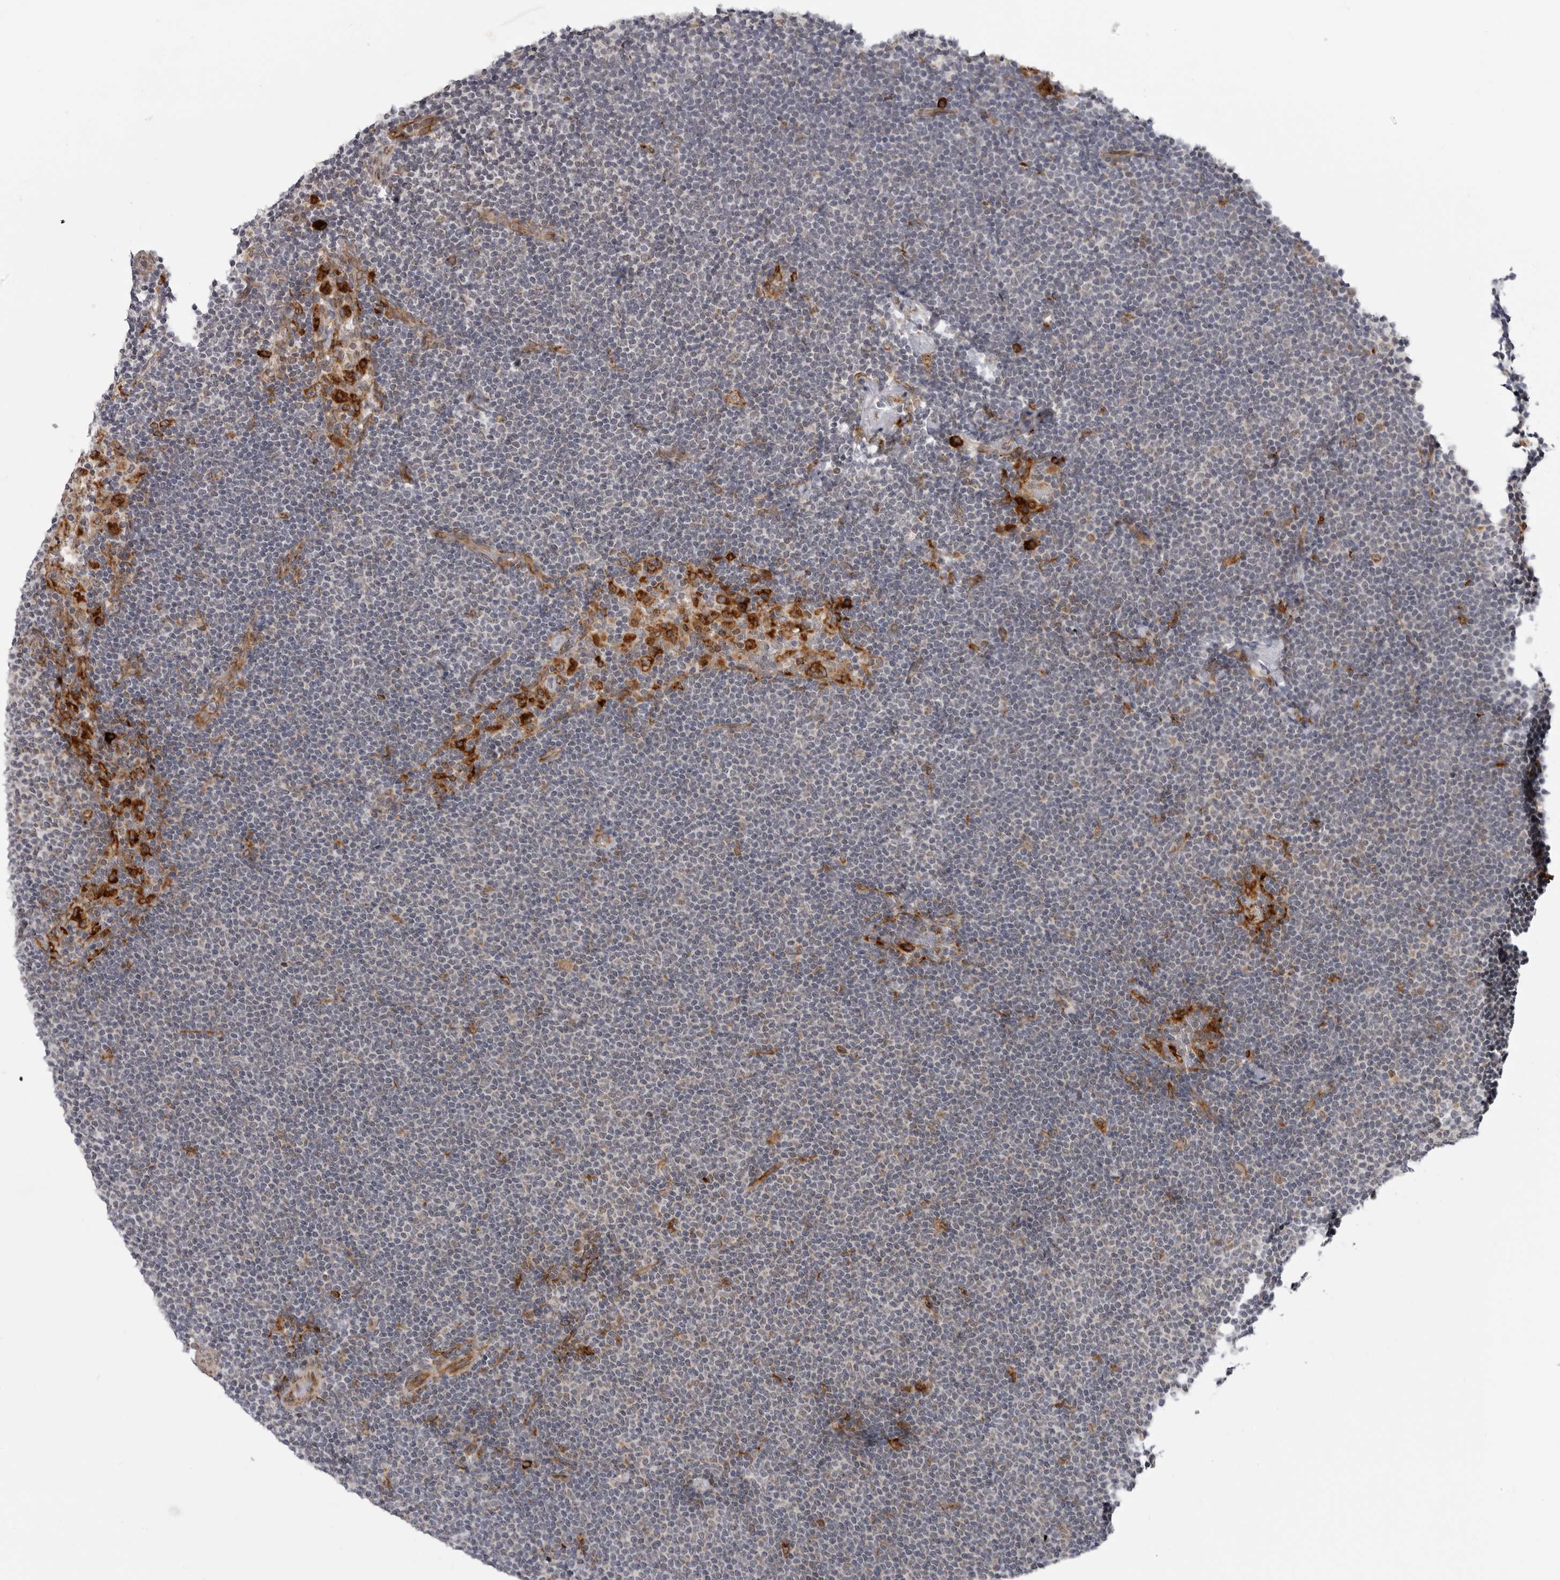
{"staining": {"intensity": "negative", "quantity": "none", "location": "none"}, "tissue": "lymphoma", "cell_type": "Tumor cells", "image_type": "cancer", "snomed": [{"axis": "morphology", "description": "Malignant lymphoma, non-Hodgkin's type, Low grade"}, {"axis": "topography", "description": "Lymph node"}], "caption": "Photomicrograph shows no significant protein expression in tumor cells of lymphoma. (DAB IHC visualized using brightfield microscopy, high magnification).", "gene": "ALPK2", "patient": {"sex": "female", "age": 53}}